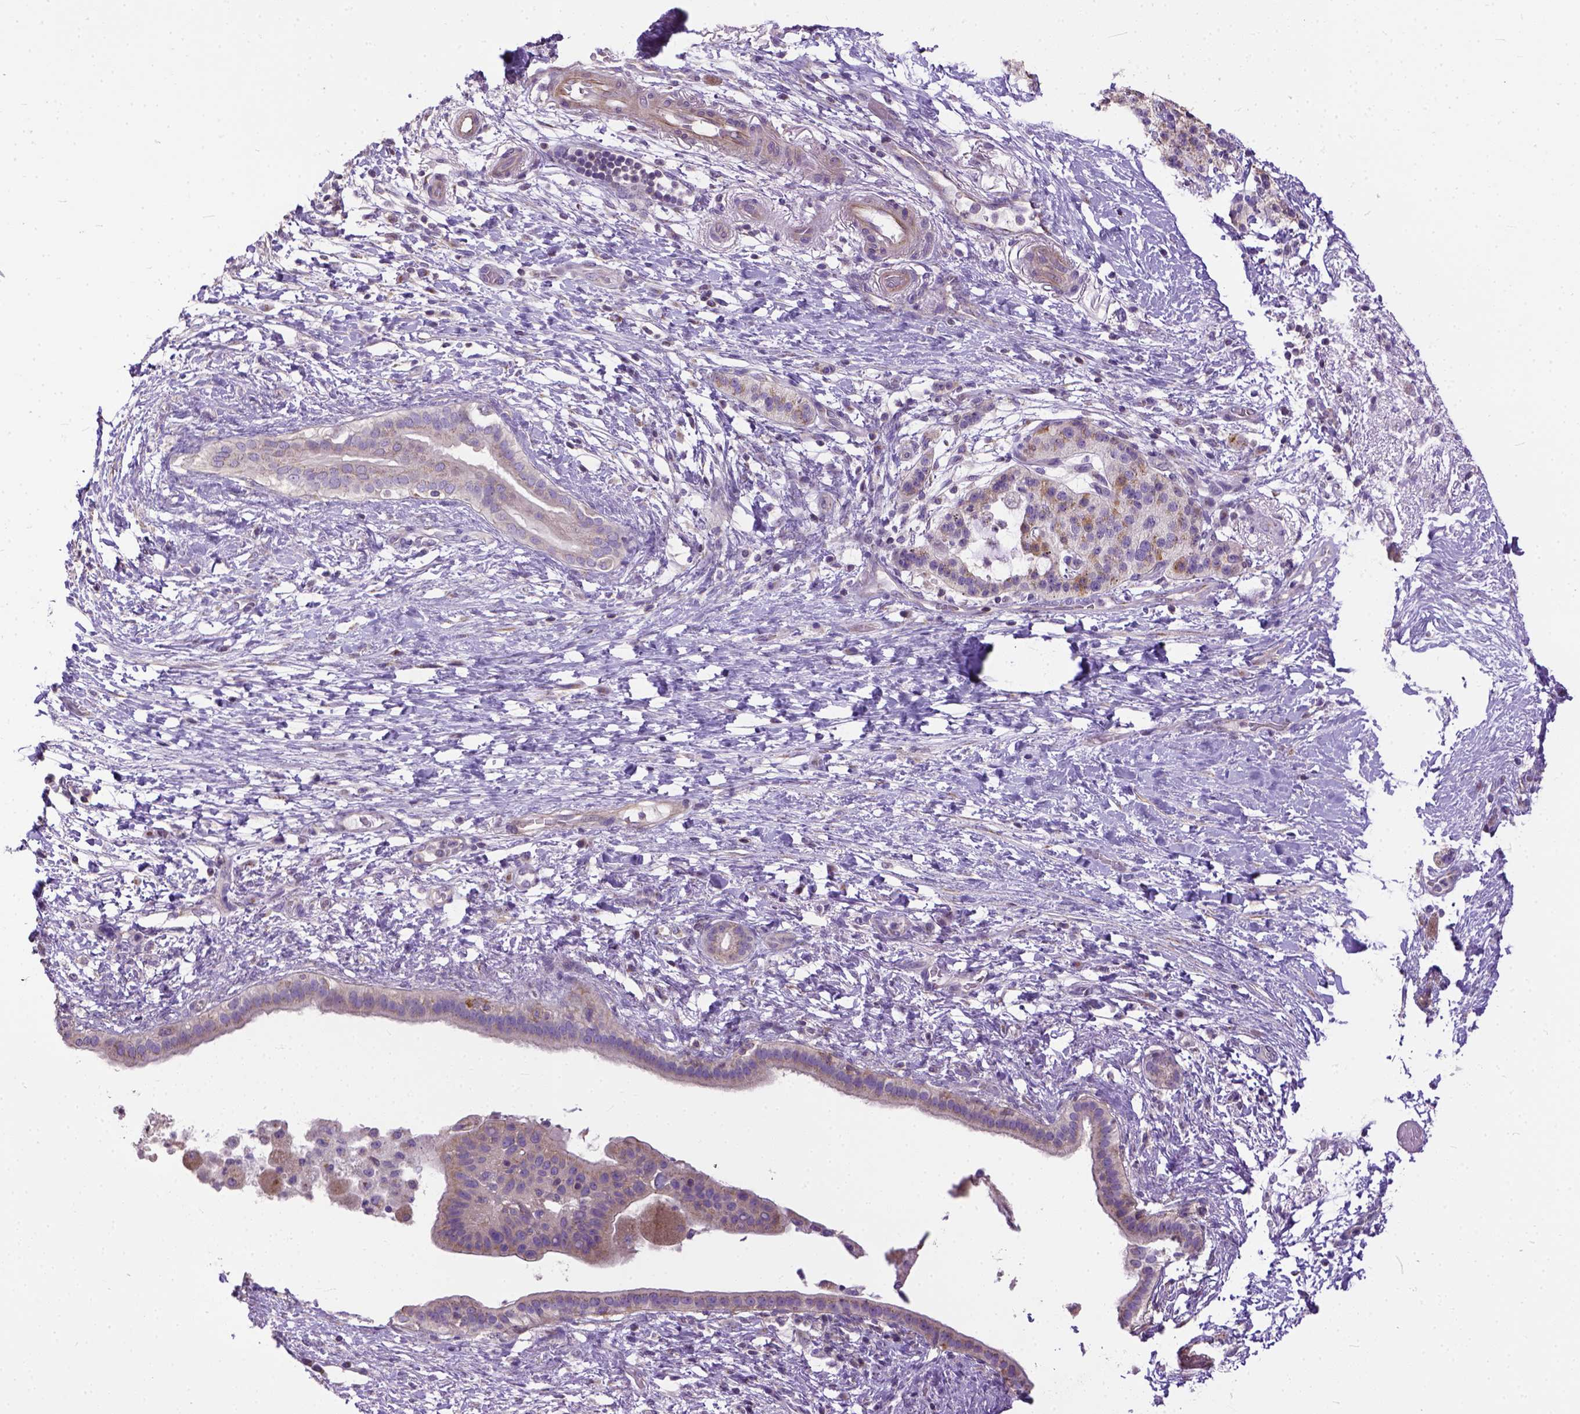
{"staining": {"intensity": "weak", "quantity": "25%-75%", "location": "cytoplasmic/membranous"}, "tissue": "pancreatic cancer", "cell_type": "Tumor cells", "image_type": "cancer", "snomed": [{"axis": "morphology", "description": "Adenocarcinoma, NOS"}, {"axis": "topography", "description": "Pancreas"}], "caption": "A high-resolution image shows IHC staining of adenocarcinoma (pancreatic), which shows weak cytoplasmic/membranous expression in approximately 25%-75% of tumor cells.", "gene": "BANF2", "patient": {"sex": "female", "age": 72}}